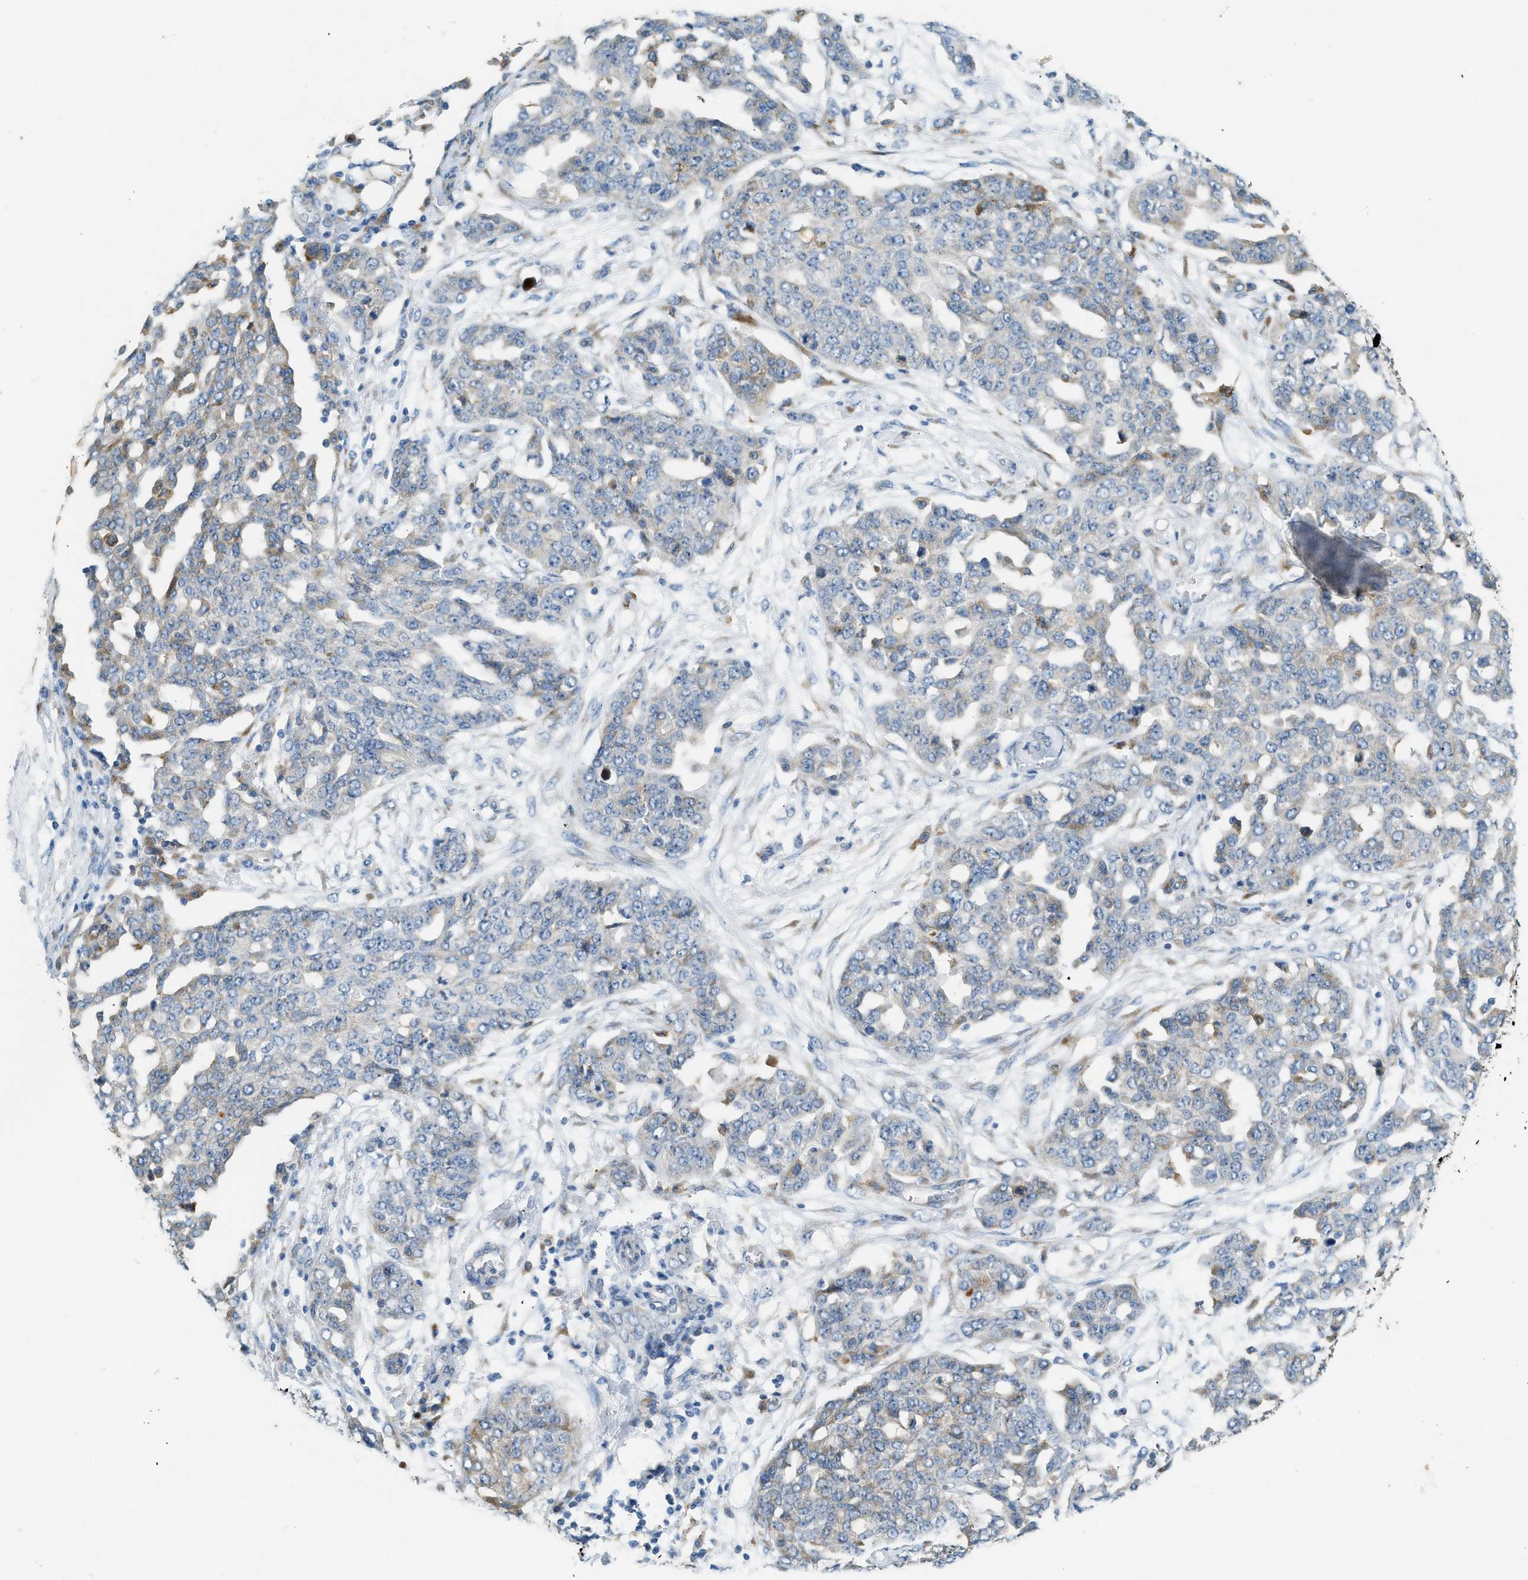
{"staining": {"intensity": "negative", "quantity": "none", "location": "none"}, "tissue": "ovarian cancer", "cell_type": "Tumor cells", "image_type": "cancer", "snomed": [{"axis": "morphology", "description": "Cystadenocarcinoma, serous, NOS"}, {"axis": "topography", "description": "Soft tissue"}, {"axis": "topography", "description": "Ovary"}], "caption": "High magnification brightfield microscopy of serous cystadenocarcinoma (ovarian) stained with DAB (brown) and counterstained with hematoxylin (blue): tumor cells show no significant staining.", "gene": "CTSB", "patient": {"sex": "female", "age": 57}}